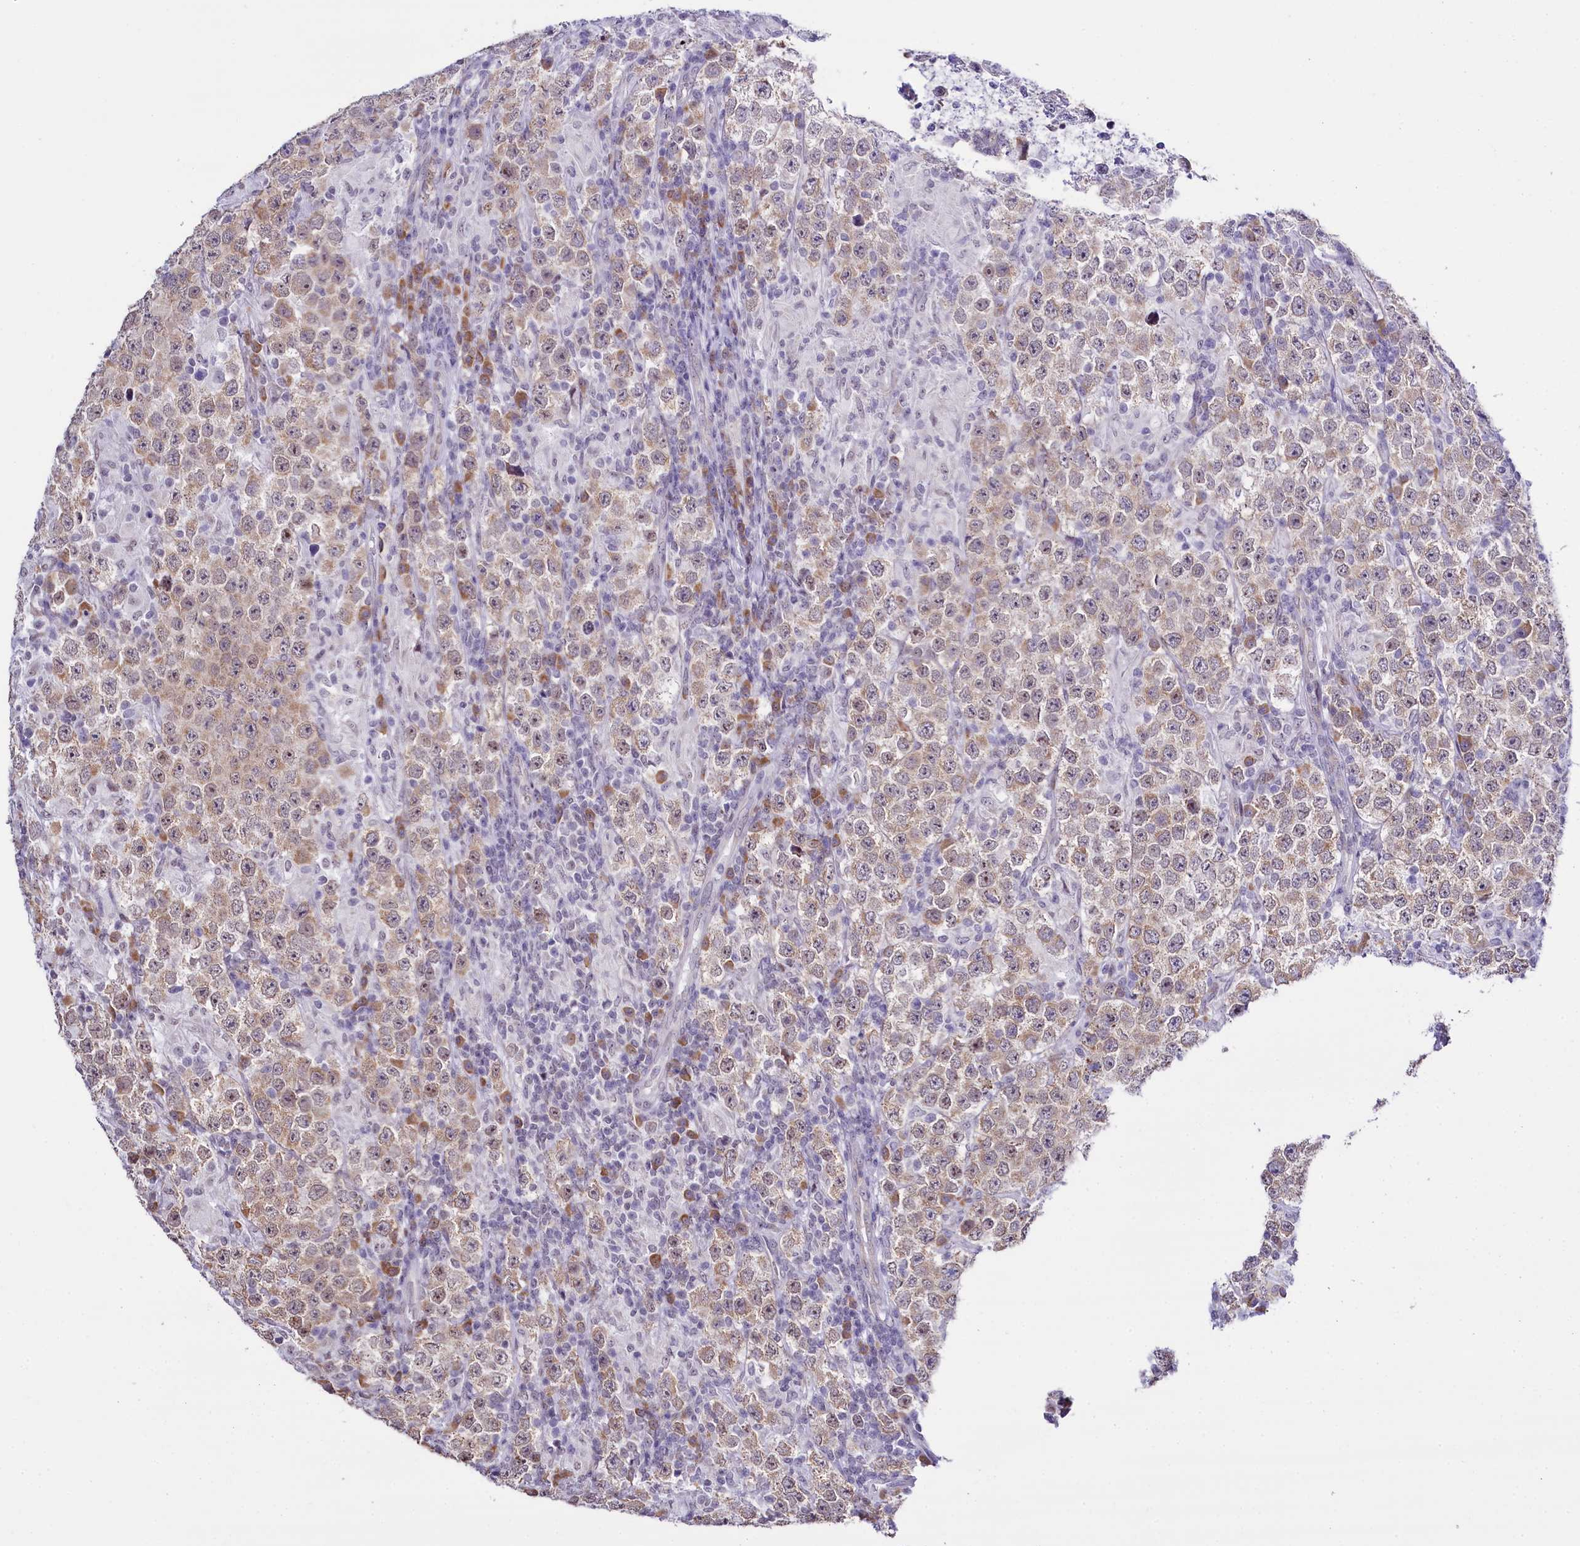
{"staining": {"intensity": "weak", "quantity": "25%-75%", "location": "cytoplasmic/membranous,nuclear"}, "tissue": "testis cancer", "cell_type": "Tumor cells", "image_type": "cancer", "snomed": [{"axis": "morphology", "description": "Normal tissue, NOS"}, {"axis": "morphology", "description": "Urothelial carcinoma, High grade"}, {"axis": "morphology", "description": "Seminoma, NOS"}, {"axis": "morphology", "description": "Carcinoma, Embryonal, NOS"}, {"axis": "topography", "description": "Urinary bladder"}, {"axis": "topography", "description": "Testis"}], "caption": "Immunohistochemistry photomicrograph of human testis cancer (embryonal carcinoma) stained for a protein (brown), which displays low levels of weak cytoplasmic/membranous and nuclear expression in about 25%-75% of tumor cells.", "gene": "SPATS2", "patient": {"sex": "male", "age": 41}}